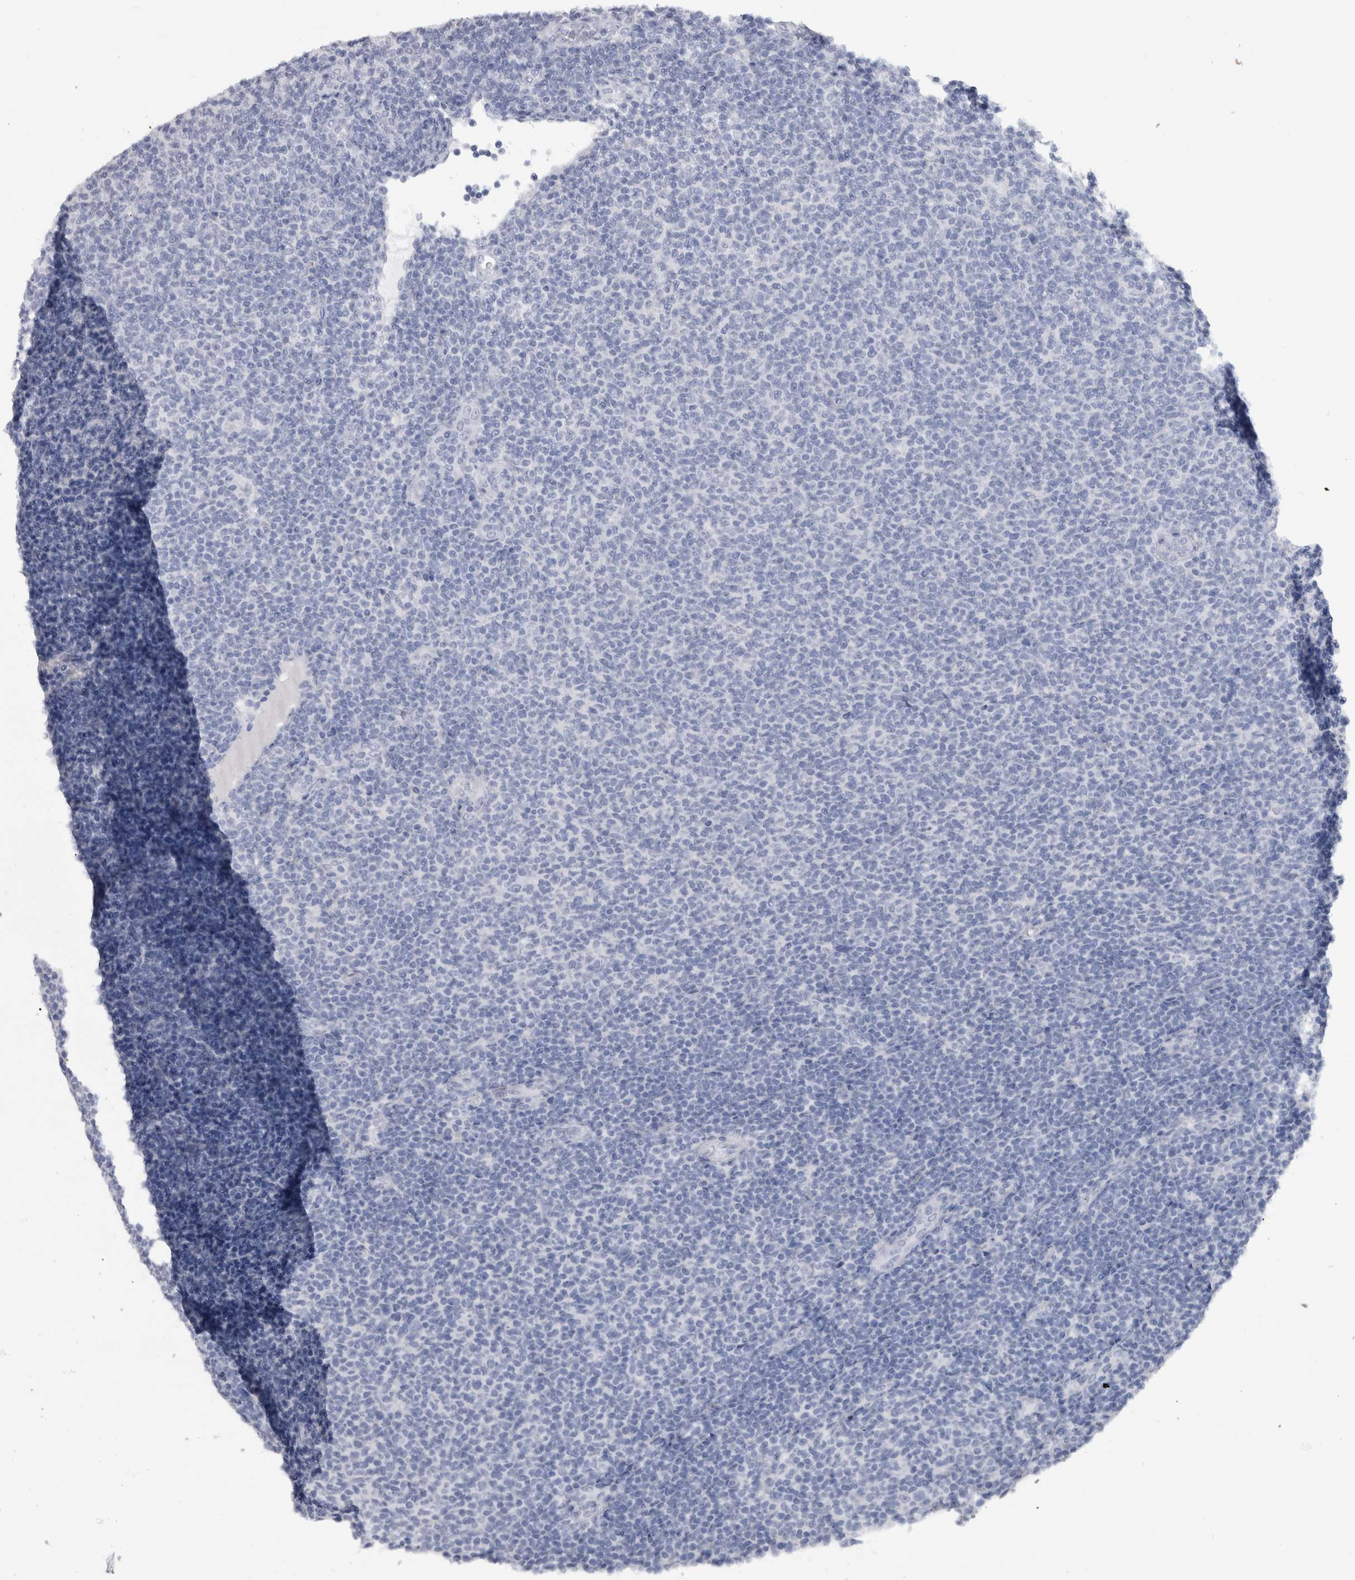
{"staining": {"intensity": "negative", "quantity": "none", "location": "none"}, "tissue": "lymphoma", "cell_type": "Tumor cells", "image_type": "cancer", "snomed": [{"axis": "morphology", "description": "Malignant lymphoma, non-Hodgkin's type, Low grade"}, {"axis": "topography", "description": "Lymph node"}], "caption": "Lymphoma stained for a protein using IHC demonstrates no staining tumor cells.", "gene": "PTH", "patient": {"sex": "male", "age": 66}}